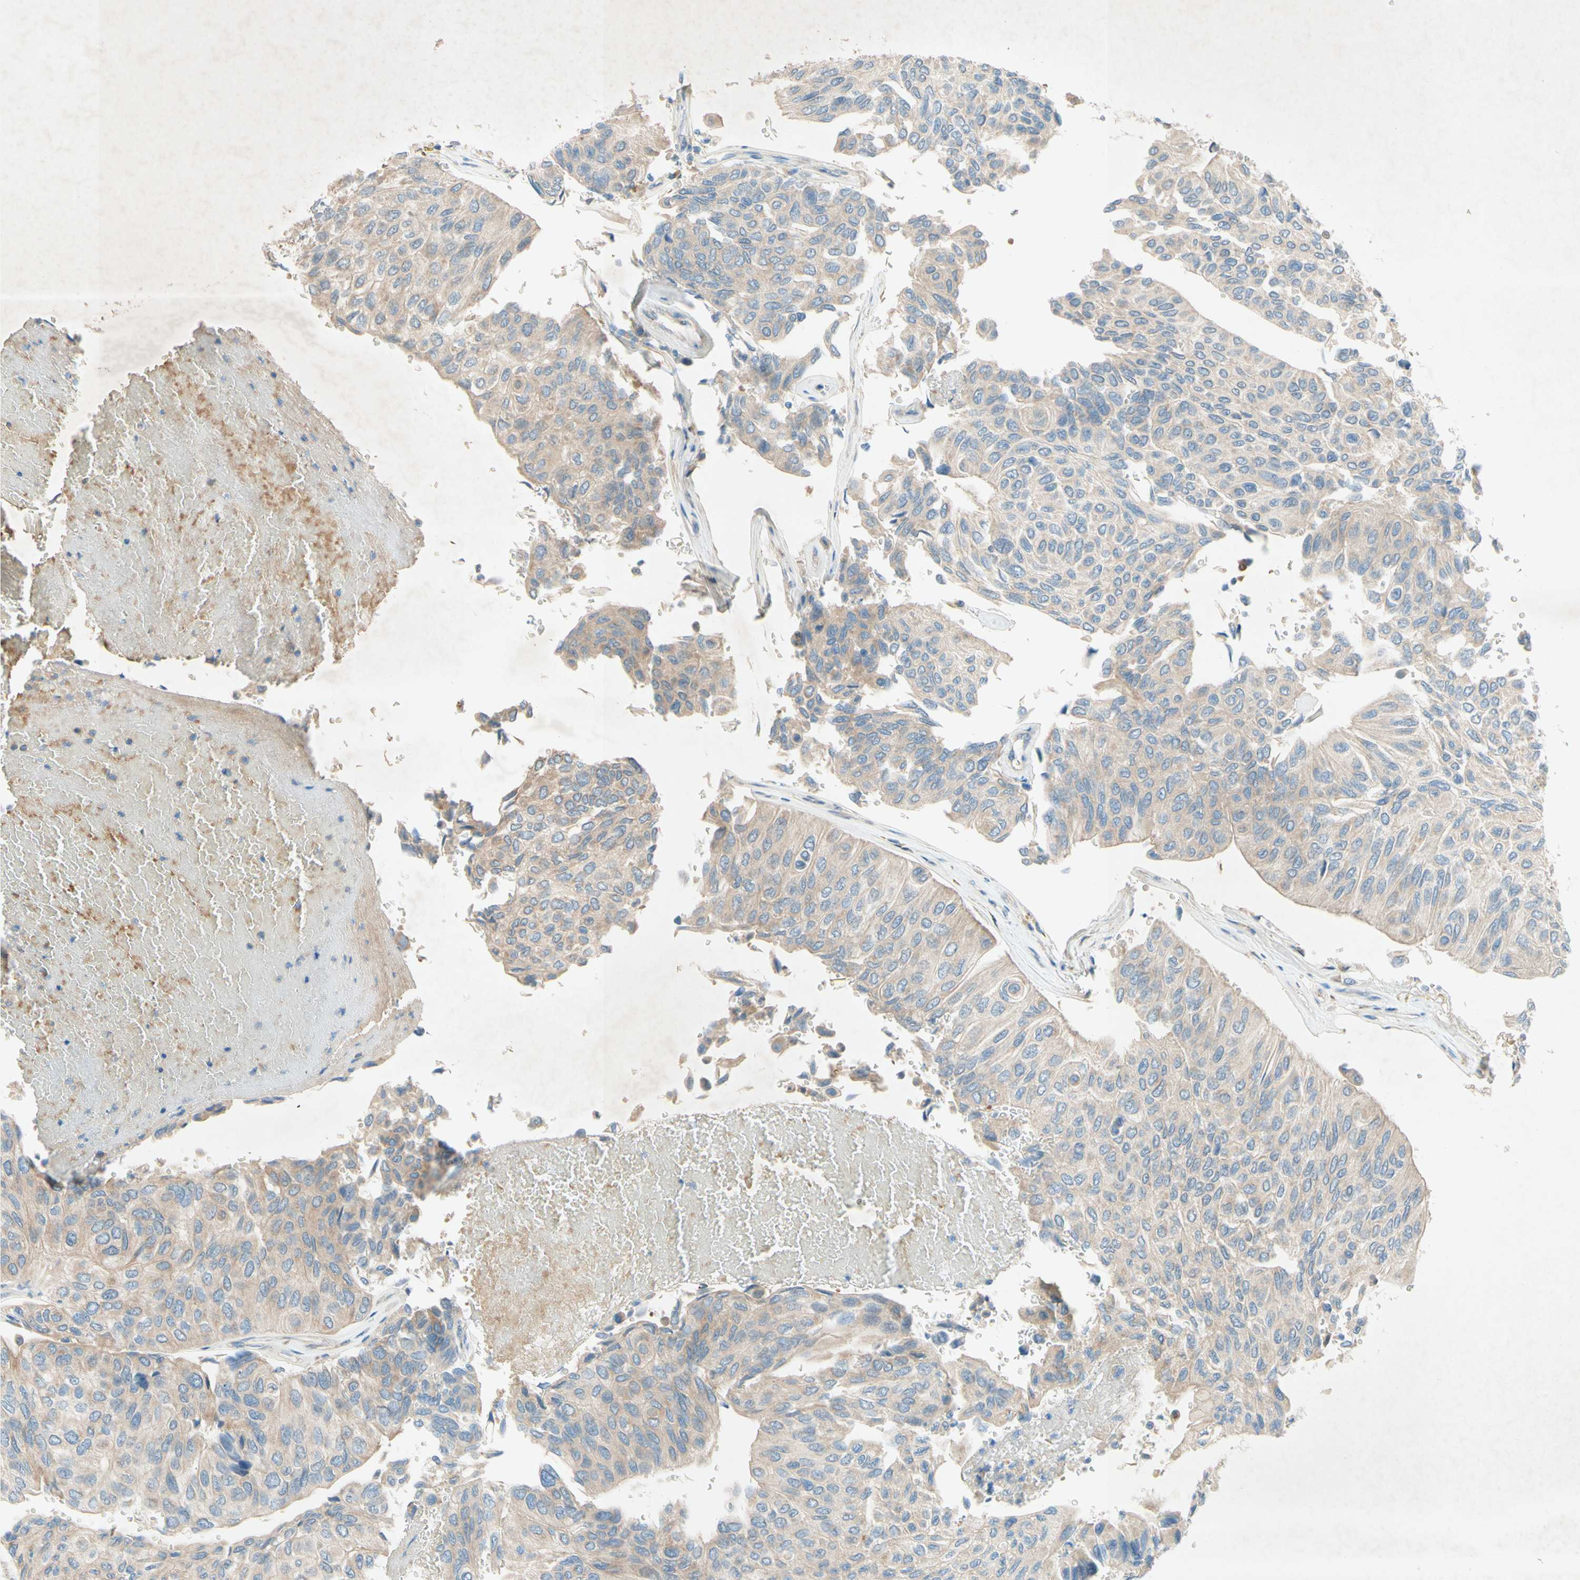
{"staining": {"intensity": "weak", "quantity": "<25%", "location": "cytoplasmic/membranous"}, "tissue": "urothelial cancer", "cell_type": "Tumor cells", "image_type": "cancer", "snomed": [{"axis": "morphology", "description": "Urothelial carcinoma, High grade"}, {"axis": "topography", "description": "Urinary bladder"}], "caption": "DAB (3,3'-diaminobenzidine) immunohistochemical staining of human urothelial carcinoma (high-grade) reveals no significant positivity in tumor cells.", "gene": "IL2", "patient": {"sex": "male", "age": 66}}